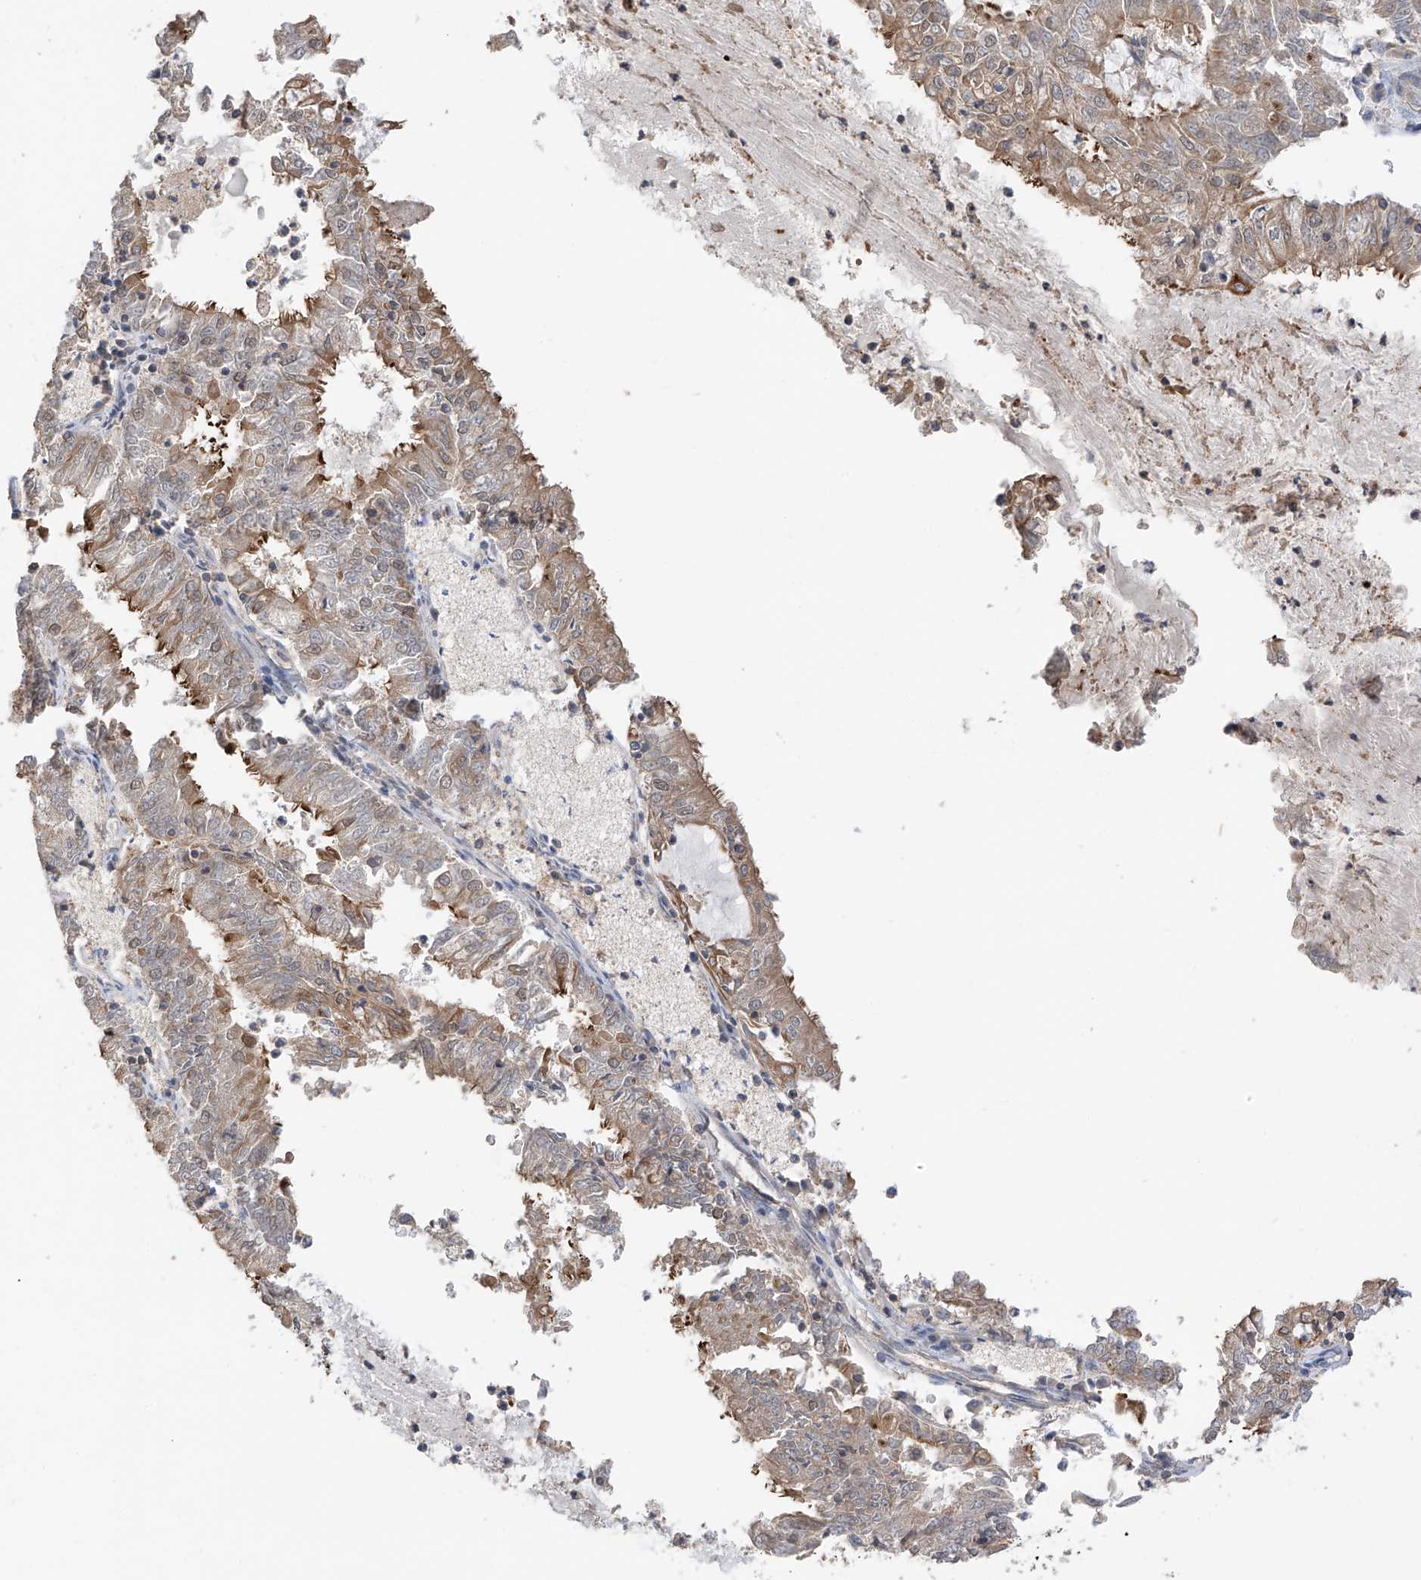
{"staining": {"intensity": "moderate", "quantity": "<25%", "location": "cytoplasmic/membranous"}, "tissue": "endometrial cancer", "cell_type": "Tumor cells", "image_type": "cancer", "snomed": [{"axis": "morphology", "description": "Adenocarcinoma, NOS"}, {"axis": "topography", "description": "Endometrium"}], "caption": "IHC (DAB (3,3'-diaminobenzidine)) staining of endometrial cancer reveals moderate cytoplasmic/membranous protein staining in approximately <25% of tumor cells.", "gene": "RPAIN", "patient": {"sex": "female", "age": 57}}